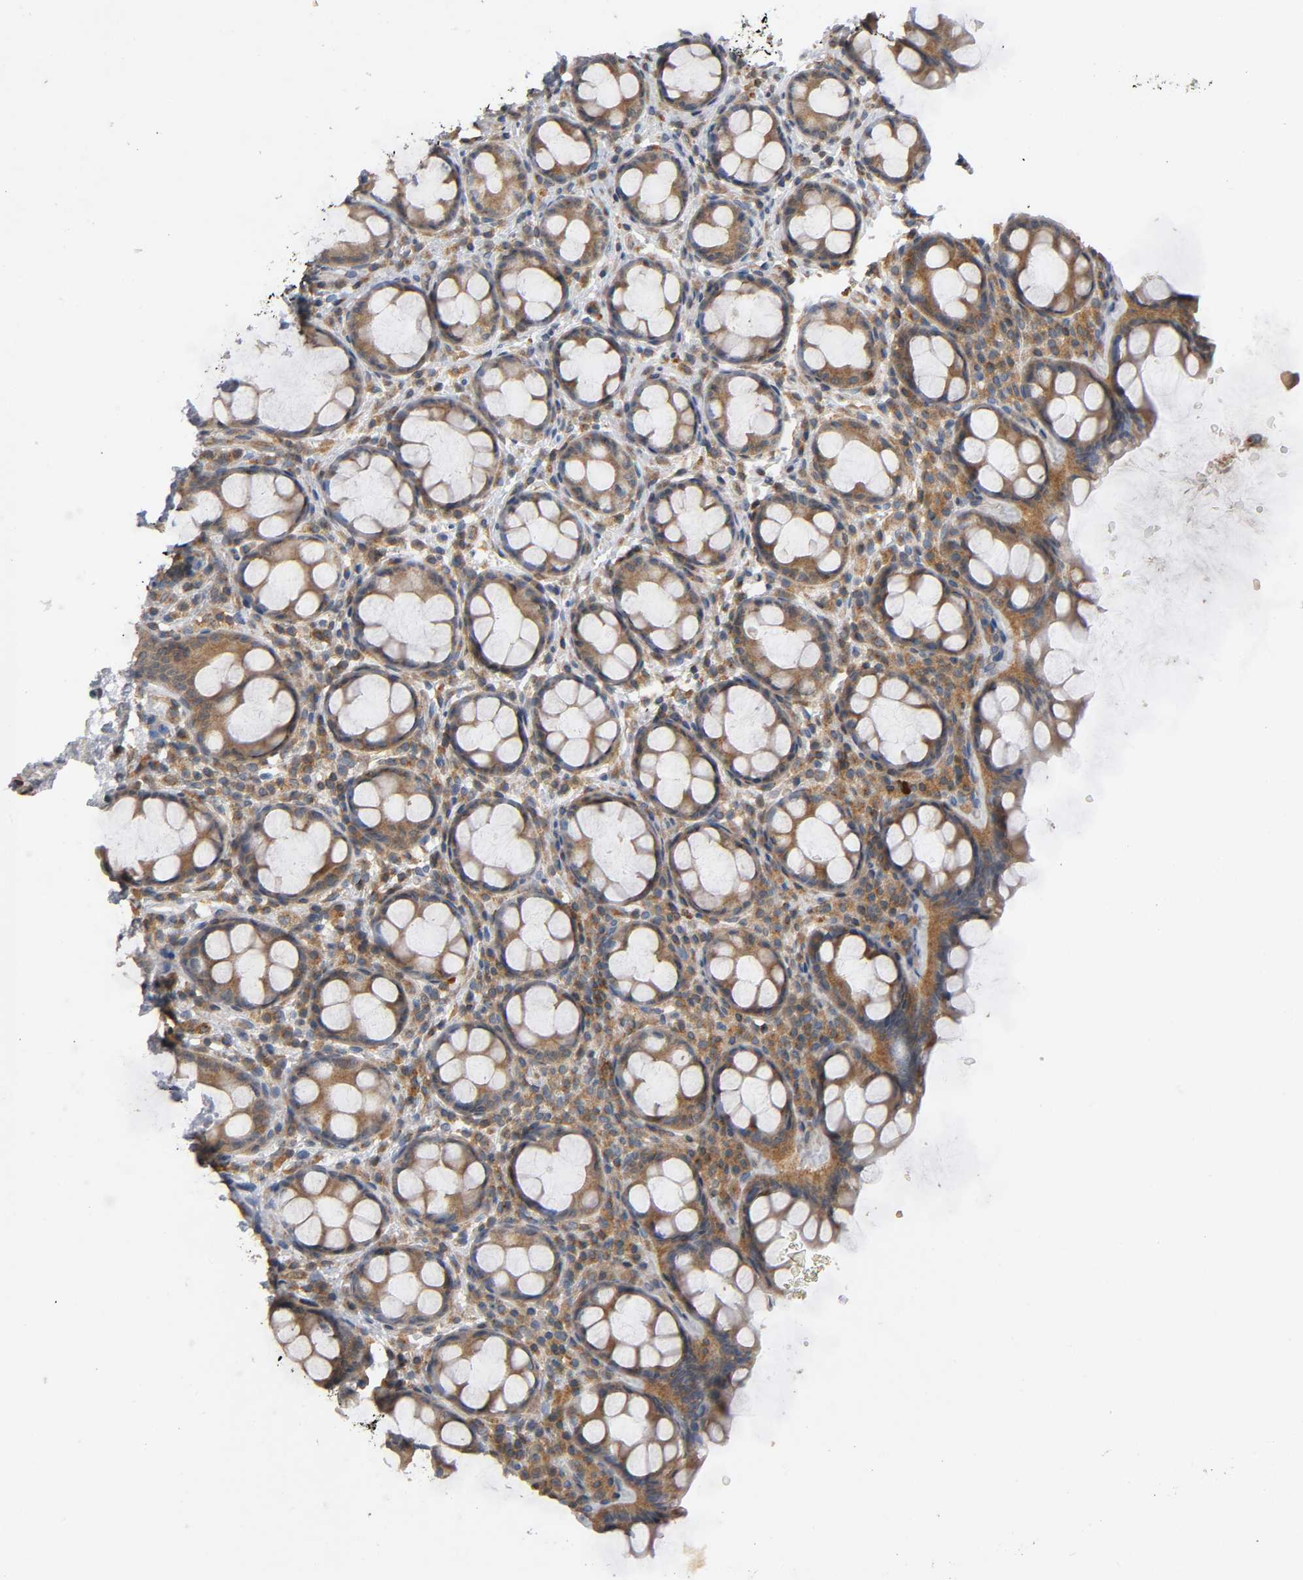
{"staining": {"intensity": "moderate", "quantity": ">75%", "location": "cytoplasmic/membranous"}, "tissue": "rectum", "cell_type": "Glandular cells", "image_type": "normal", "snomed": [{"axis": "morphology", "description": "Normal tissue, NOS"}, {"axis": "topography", "description": "Rectum"}], "caption": "Rectum stained for a protein (brown) demonstrates moderate cytoplasmic/membranous positive expression in approximately >75% of glandular cells.", "gene": "IKBKB", "patient": {"sex": "male", "age": 92}}